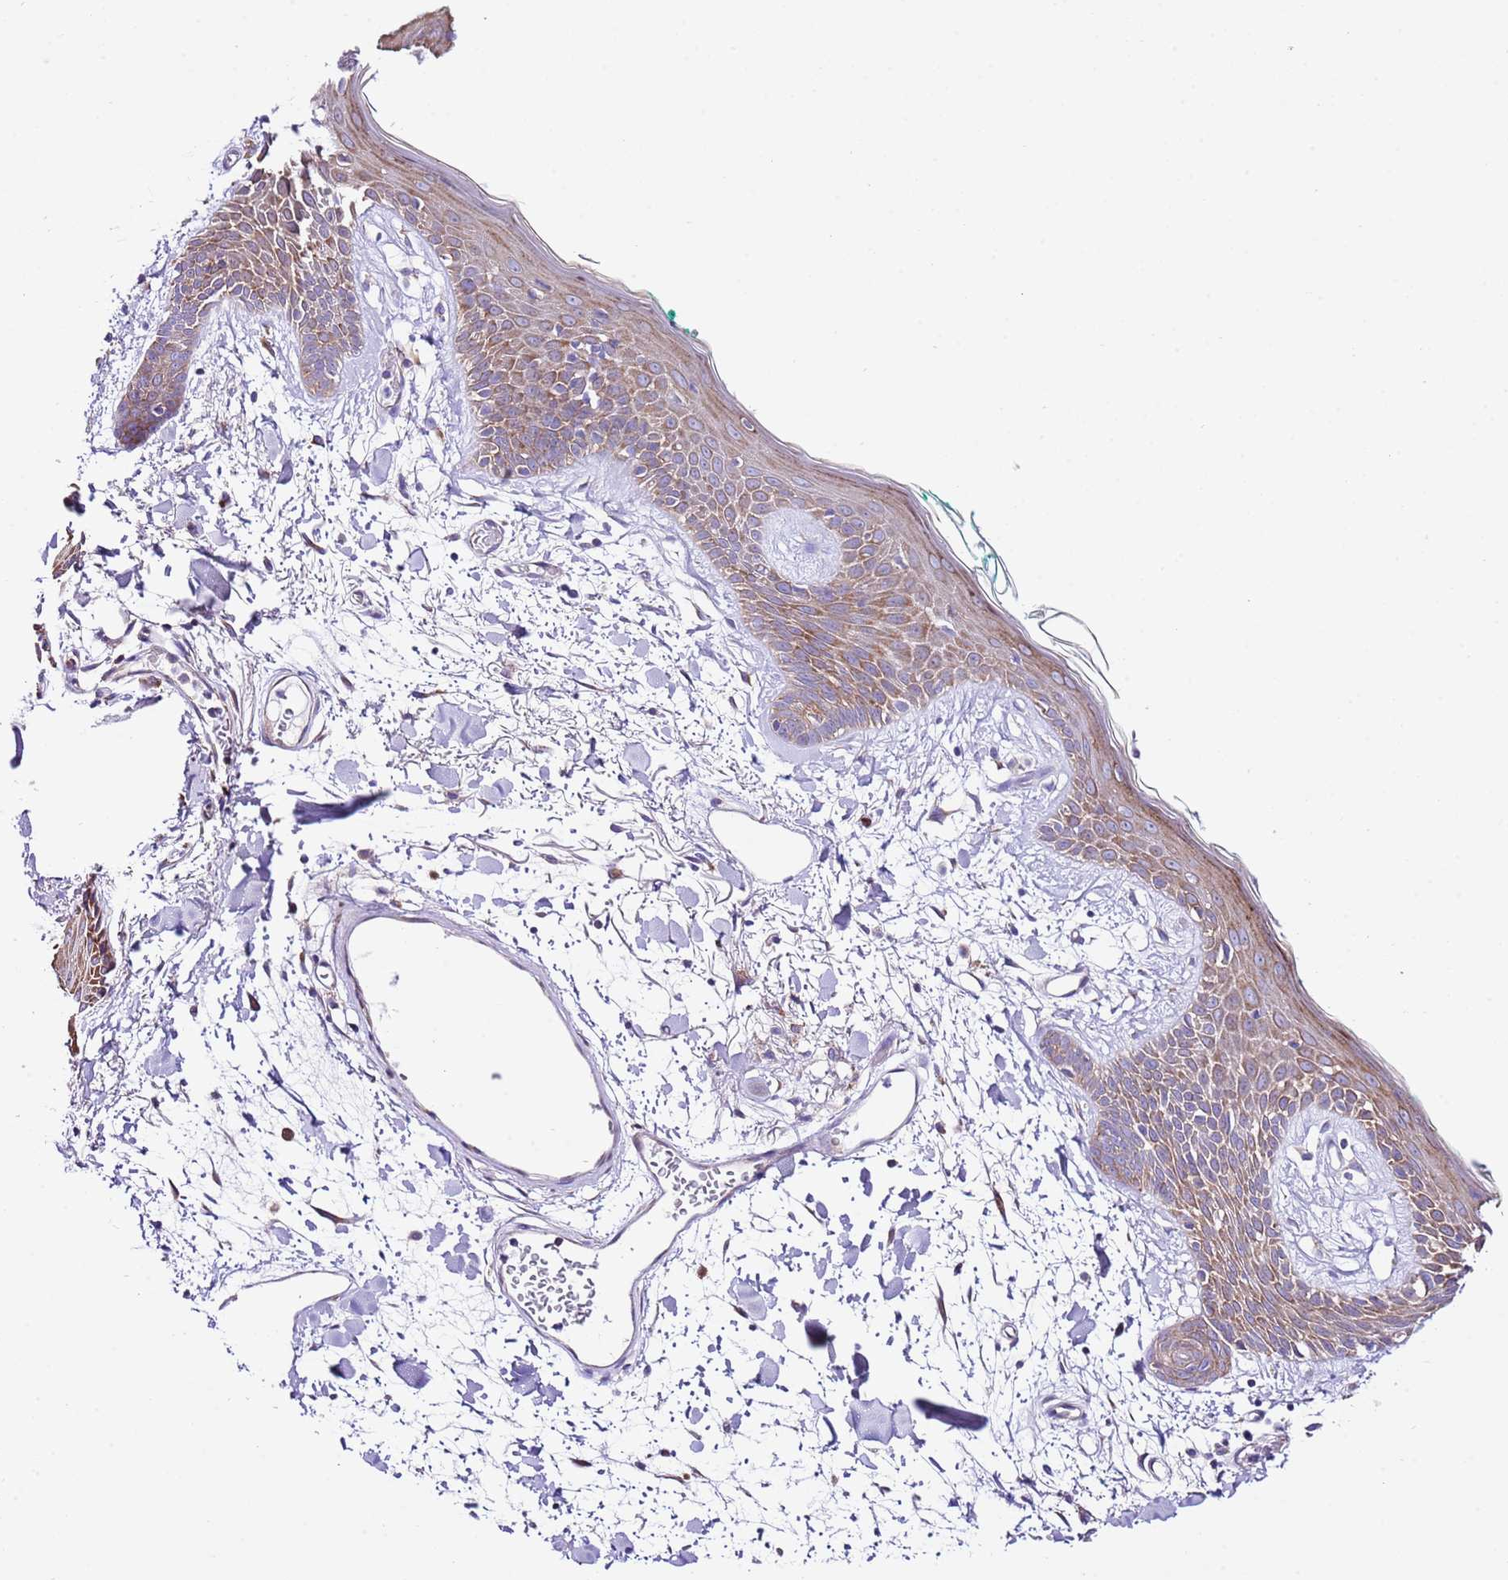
{"staining": {"intensity": "moderate", "quantity": "25%-75%", "location": "cytoplasmic/membranous"}, "tissue": "skin", "cell_type": "Fibroblasts", "image_type": "normal", "snomed": [{"axis": "morphology", "description": "Normal tissue, NOS"}, {"axis": "topography", "description": "Skin"}], "caption": "Immunohistochemical staining of unremarkable human skin displays 25%-75% levels of moderate cytoplasmic/membranous protein positivity in approximately 25%-75% of fibroblasts.", "gene": "RPS10", "patient": {"sex": "male", "age": 79}}